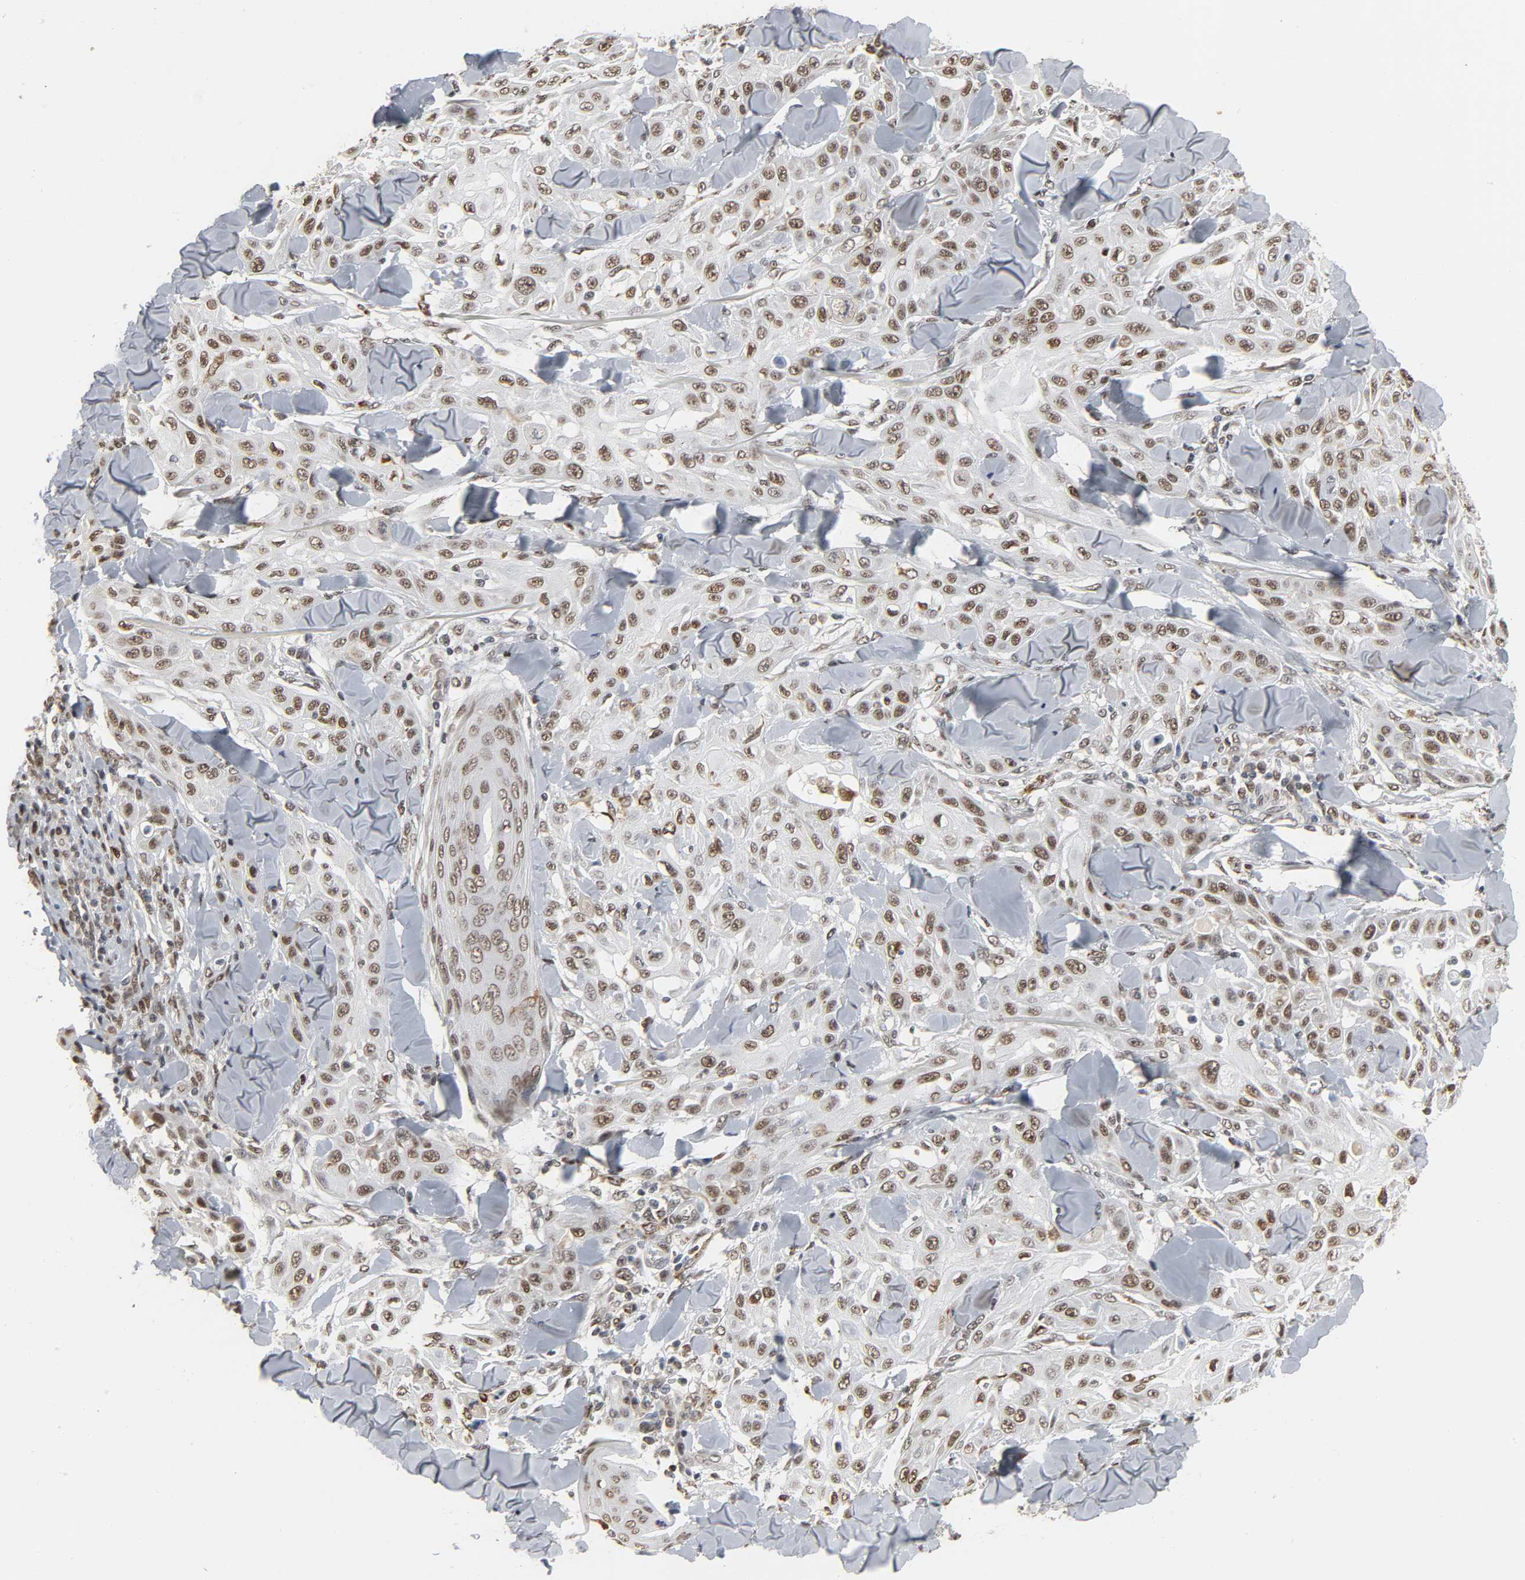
{"staining": {"intensity": "moderate", "quantity": ">75%", "location": "nuclear"}, "tissue": "skin cancer", "cell_type": "Tumor cells", "image_type": "cancer", "snomed": [{"axis": "morphology", "description": "Squamous cell carcinoma, NOS"}, {"axis": "topography", "description": "Skin"}], "caption": "This is a photomicrograph of immunohistochemistry staining of squamous cell carcinoma (skin), which shows moderate positivity in the nuclear of tumor cells.", "gene": "DAZAP1", "patient": {"sex": "male", "age": 24}}